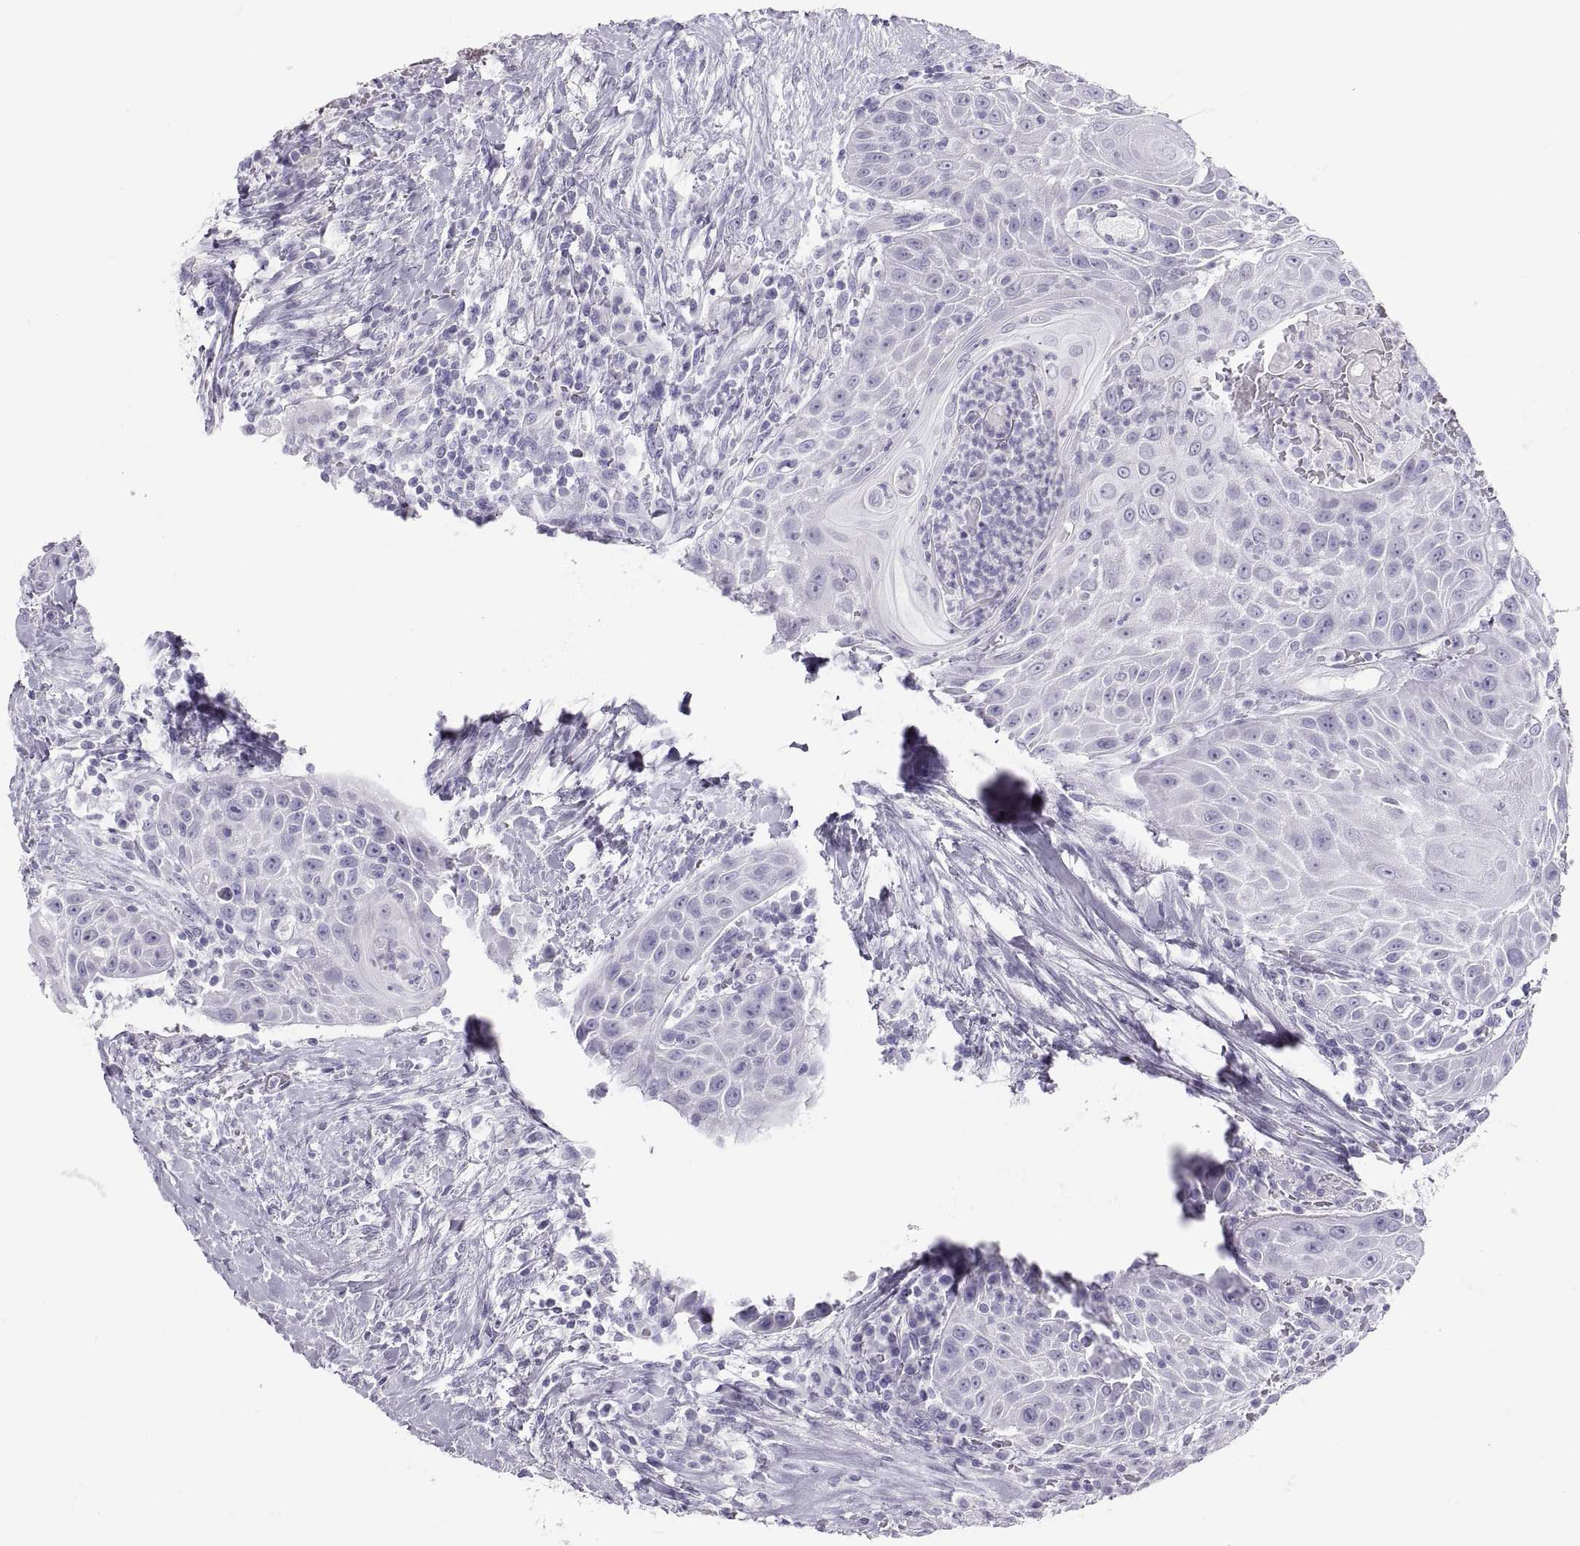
{"staining": {"intensity": "negative", "quantity": "none", "location": "none"}, "tissue": "head and neck cancer", "cell_type": "Tumor cells", "image_type": "cancer", "snomed": [{"axis": "morphology", "description": "Squamous cell carcinoma, NOS"}, {"axis": "topography", "description": "Head-Neck"}], "caption": "A high-resolution photomicrograph shows IHC staining of head and neck cancer (squamous cell carcinoma), which displays no significant expression in tumor cells.", "gene": "SEMG1", "patient": {"sex": "male", "age": 69}}